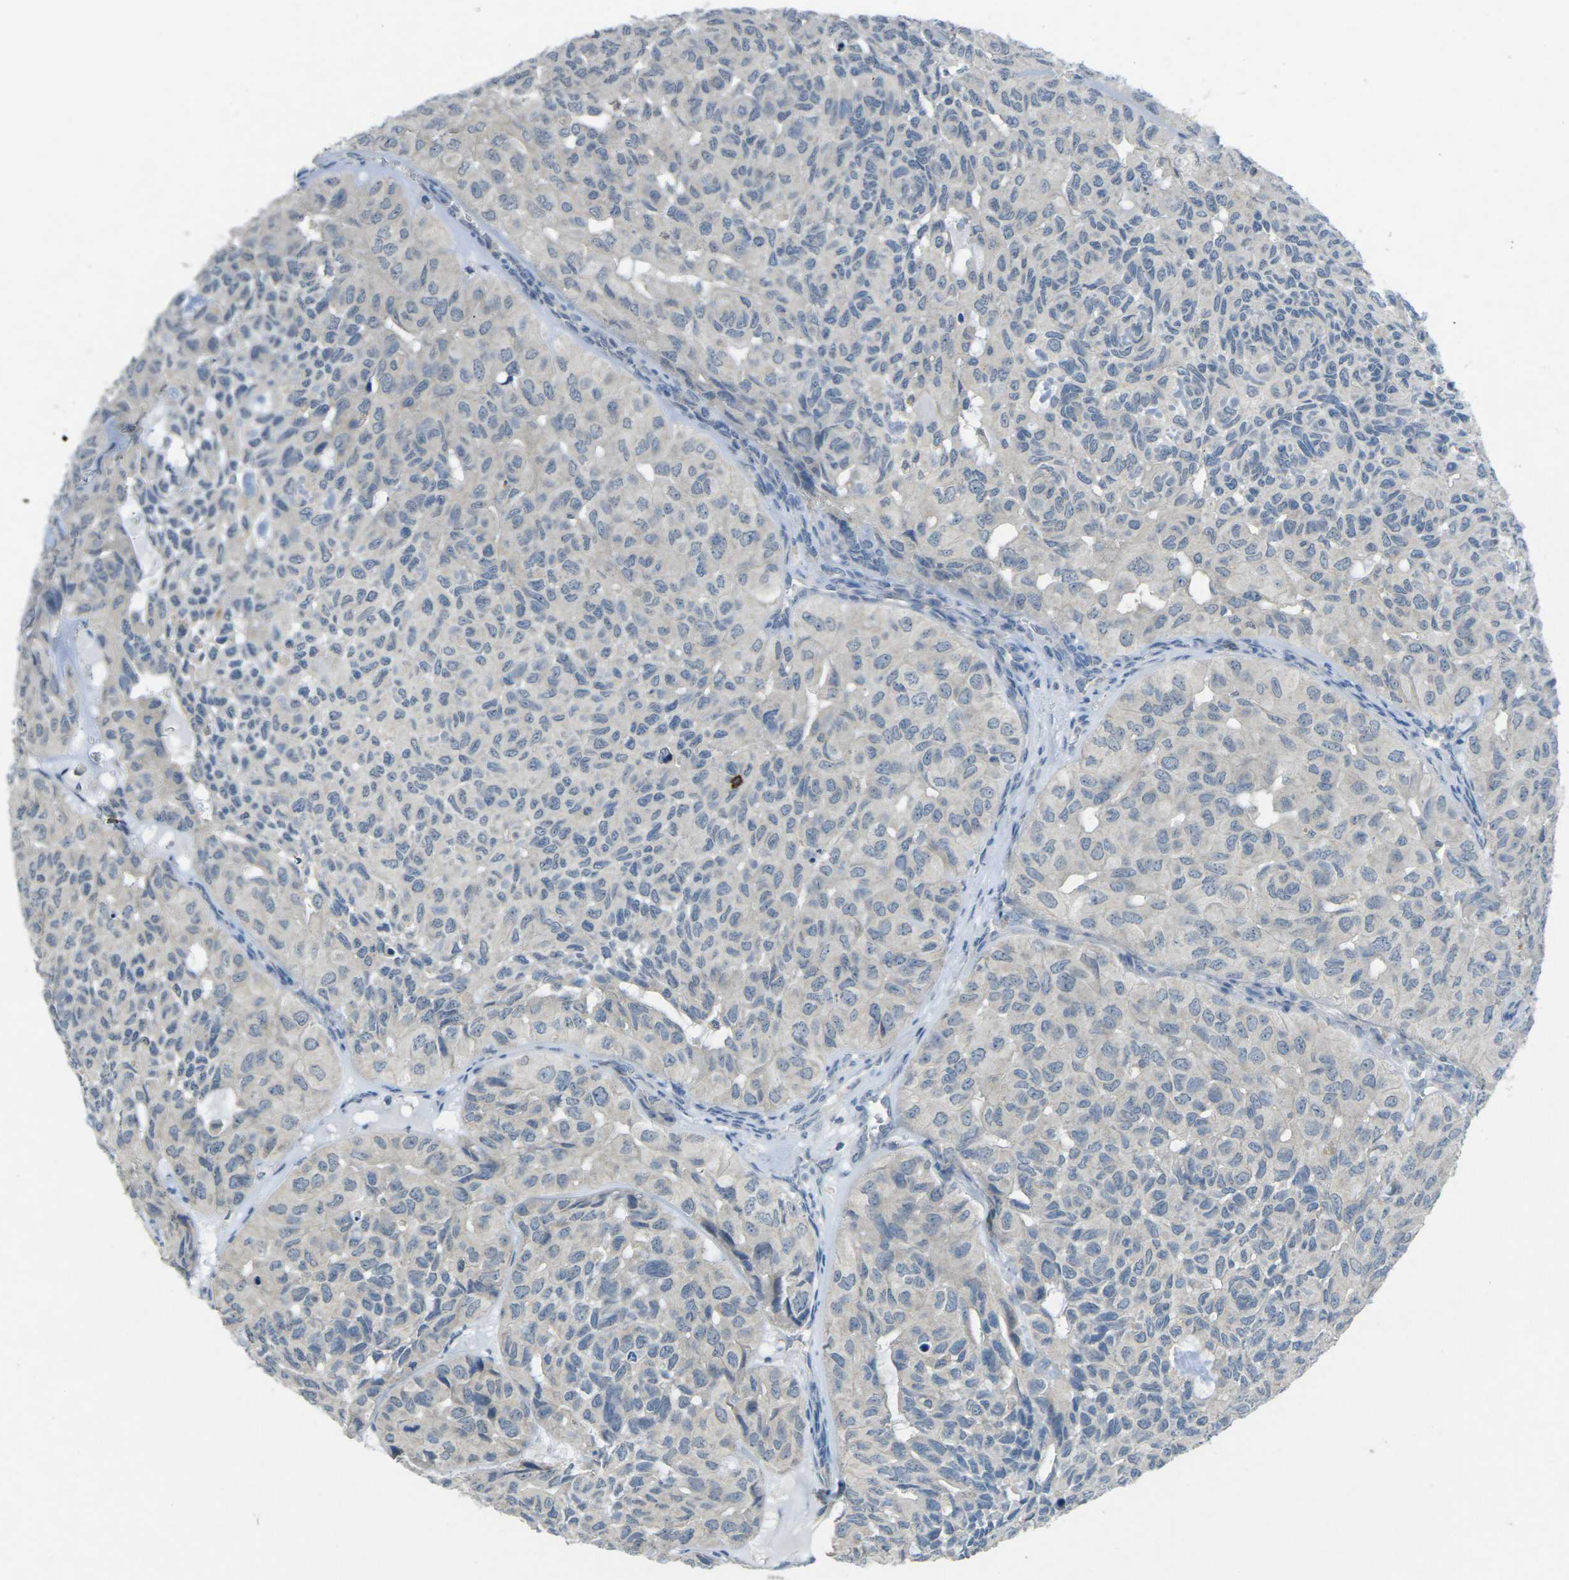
{"staining": {"intensity": "negative", "quantity": "none", "location": "none"}, "tissue": "head and neck cancer", "cell_type": "Tumor cells", "image_type": "cancer", "snomed": [{"axis": "morphology", "description": "Adenocarcinoma, NOS"}, {"axis": "topography", "description": "Salivary gland, NOS"}, {"axis": "topography", "description": "Head-Neck"}], "caption": "The micrograph demonstrates no significant staining in tumor cells of adenocarcinoma (head and neck).", "gene": "CD19", "patient": {"sex": "female", "age": 76}}